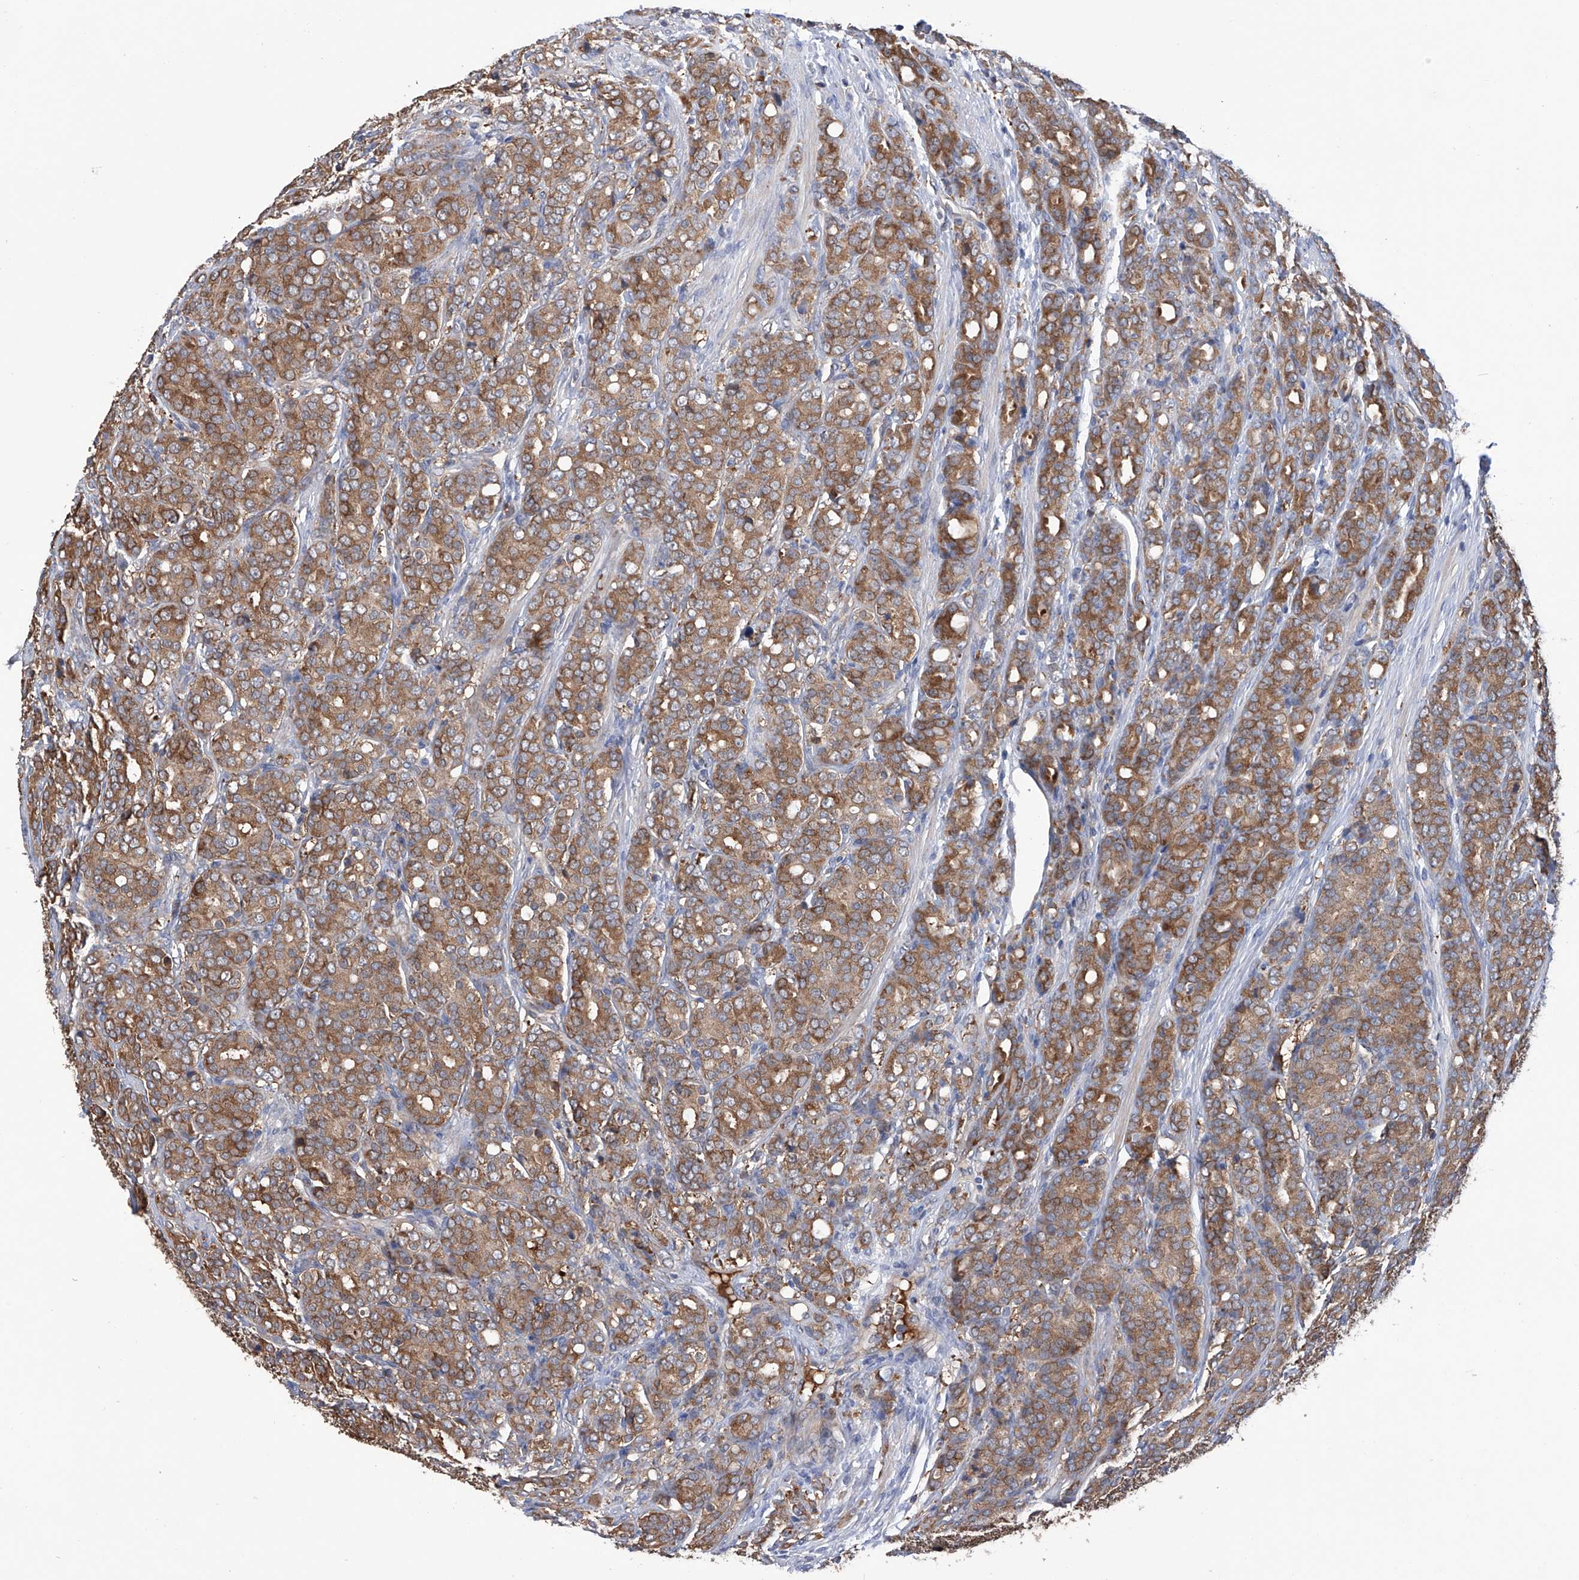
{"staining": {"intensity": "moderate", "quantity": ">75%", "location": "cytoplasmic/membranous"}, "tissue": "prostate cancer", "cell_type": "Tumor cells", "image_type": "cancer", "snomed": [{"axis": "morphology", "description": "Adenocarcinoma, High grade"}, {"axis": "topography", "description": "Prostate"}], "caption": "High-magnification brightfield microscopy of adenocarcinoma (high-grade) (prostate) stained with DAB (3,3'-diaminobenzidine) (brown) and counterstained with hematoxylin (blue). tumor cells exhibit moderate cytoplasmic/membranous staining is seen in approximately>75% of cells. Nuclei are stained in blue.", "gene": "NUDT17", "patient": {"sex": "male", "age": 62}}